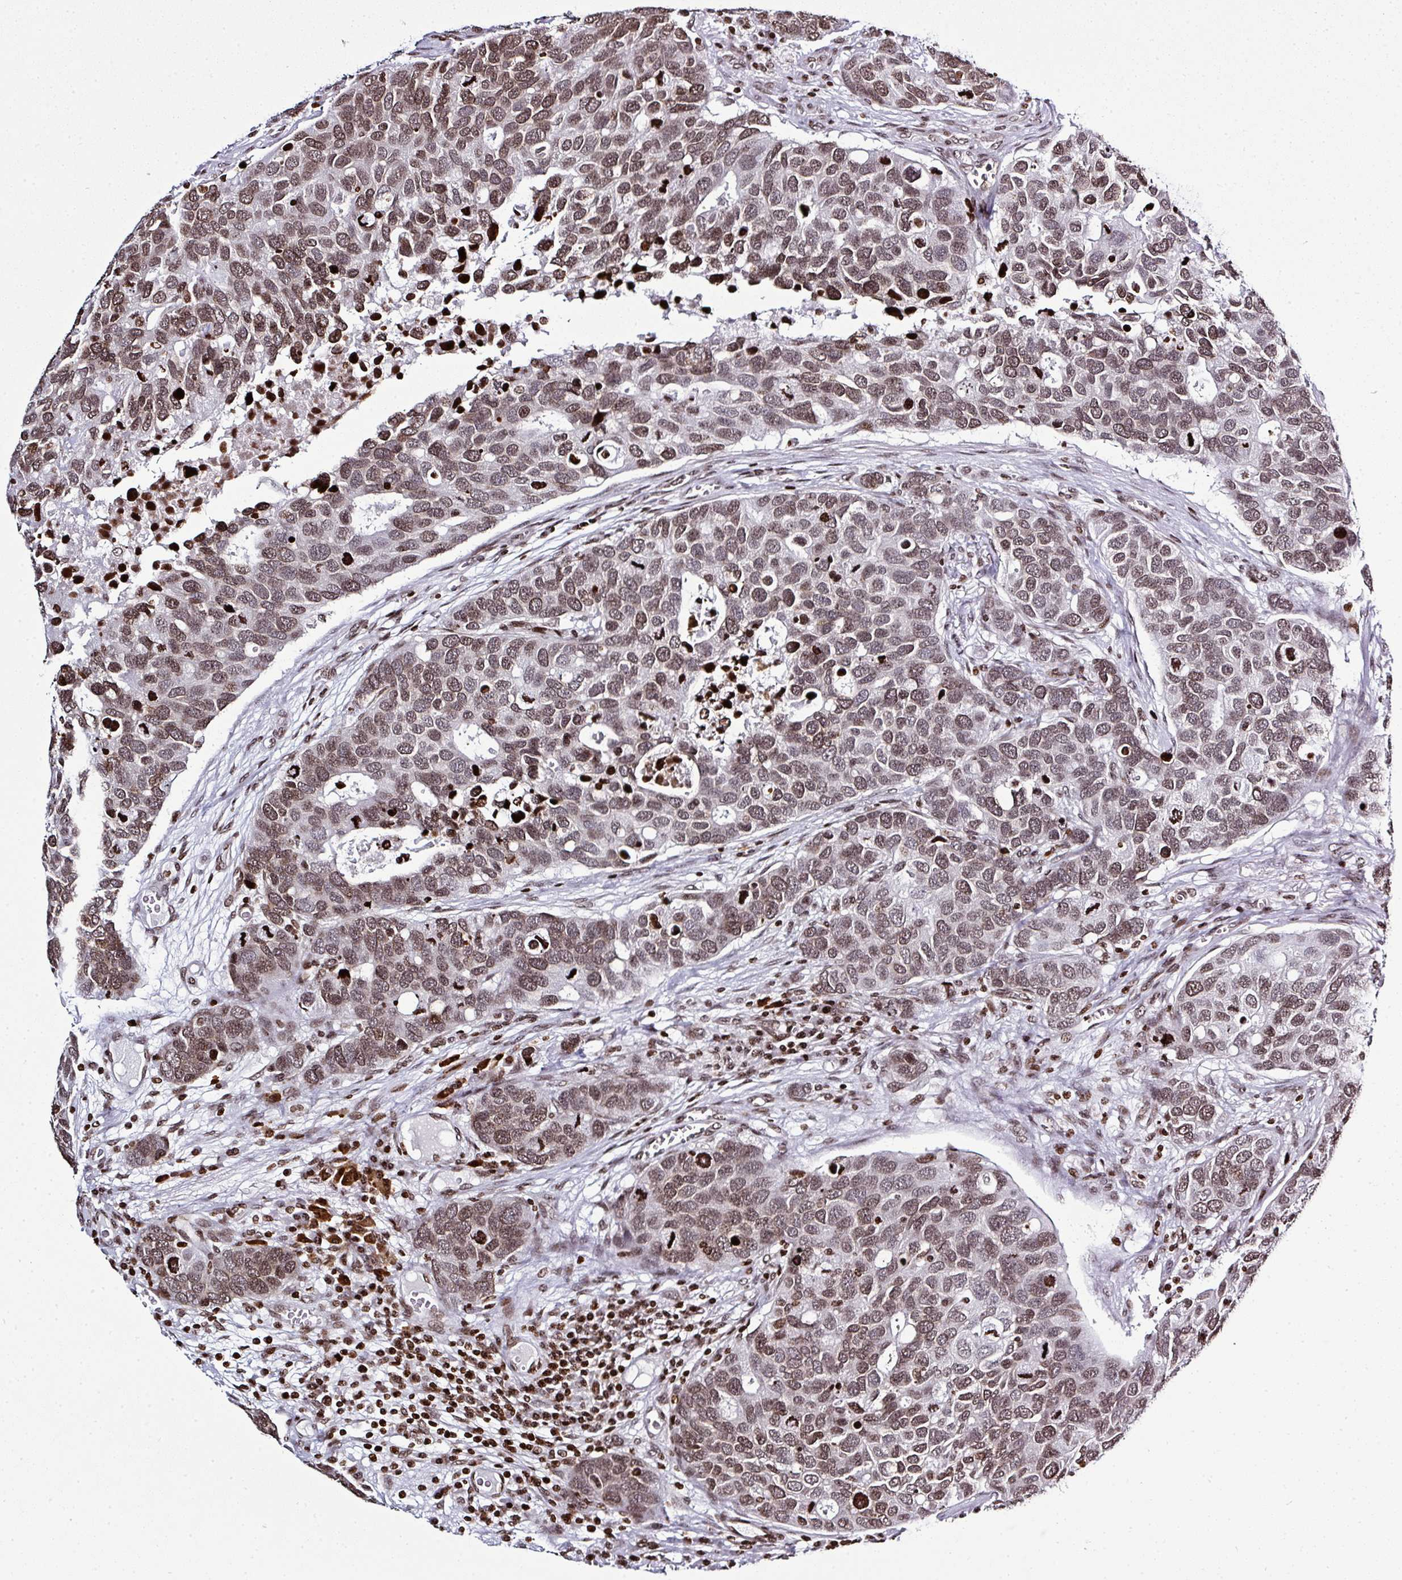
{"staining": {"intensity": "moderate", "quantity": ">75%", "location": "nuclear"}, "tissue": "breast cancer", "cell_type": "Tumor cells", "image_type": "cancer", "snomed": [{"axis": "morphology", "description": "Duct carcinoma"}, {"axis": "topography", "description": "Breast"}], "caption": "Protein expression analysis of human breast cancer (intraductal carcinoma) reveals moderate nuclear staining in approximately >75% of tumor cells.", "gene": "RASL11A", "patient": {"sex": "female", "age": 83}}